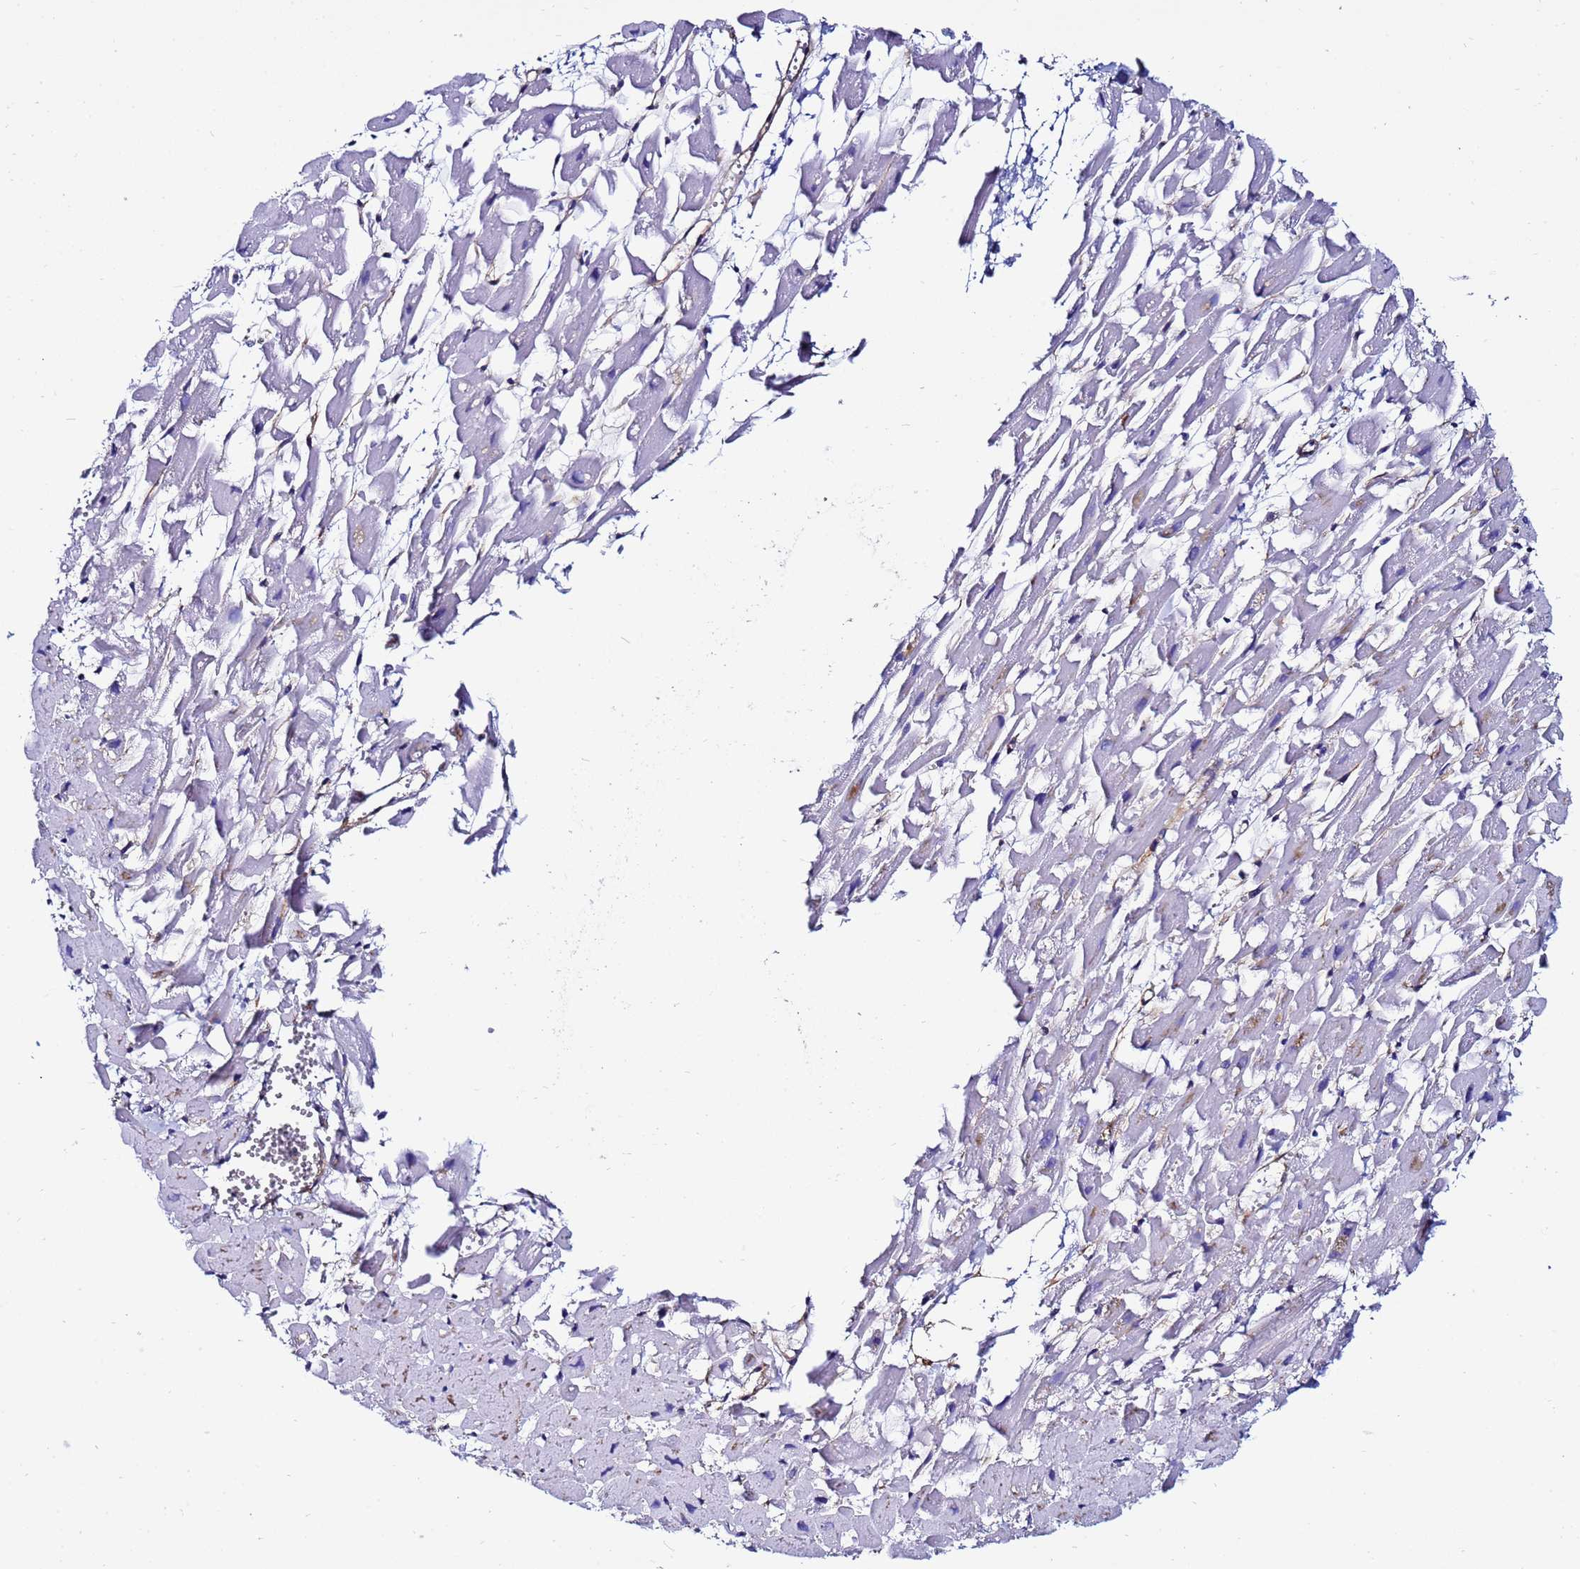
{"staining": {"intensity": "negative", "quantity": "none", "location": "none"}, "tissue": "heart muscle", "cell_type": "Cardiomyocytes", "image_type": "normal", "snomed": [{"axis": "morphology", "description": "Normal tissue, NOS"}, {"axis": "topography", "description": "Heart"}], "caption": "The photomicrograph demonstrates no significant staining in cardiomyocytes of heart muscle.", "gene": "DEFB104A", "patient": {"sex": "female", "age": 64}}